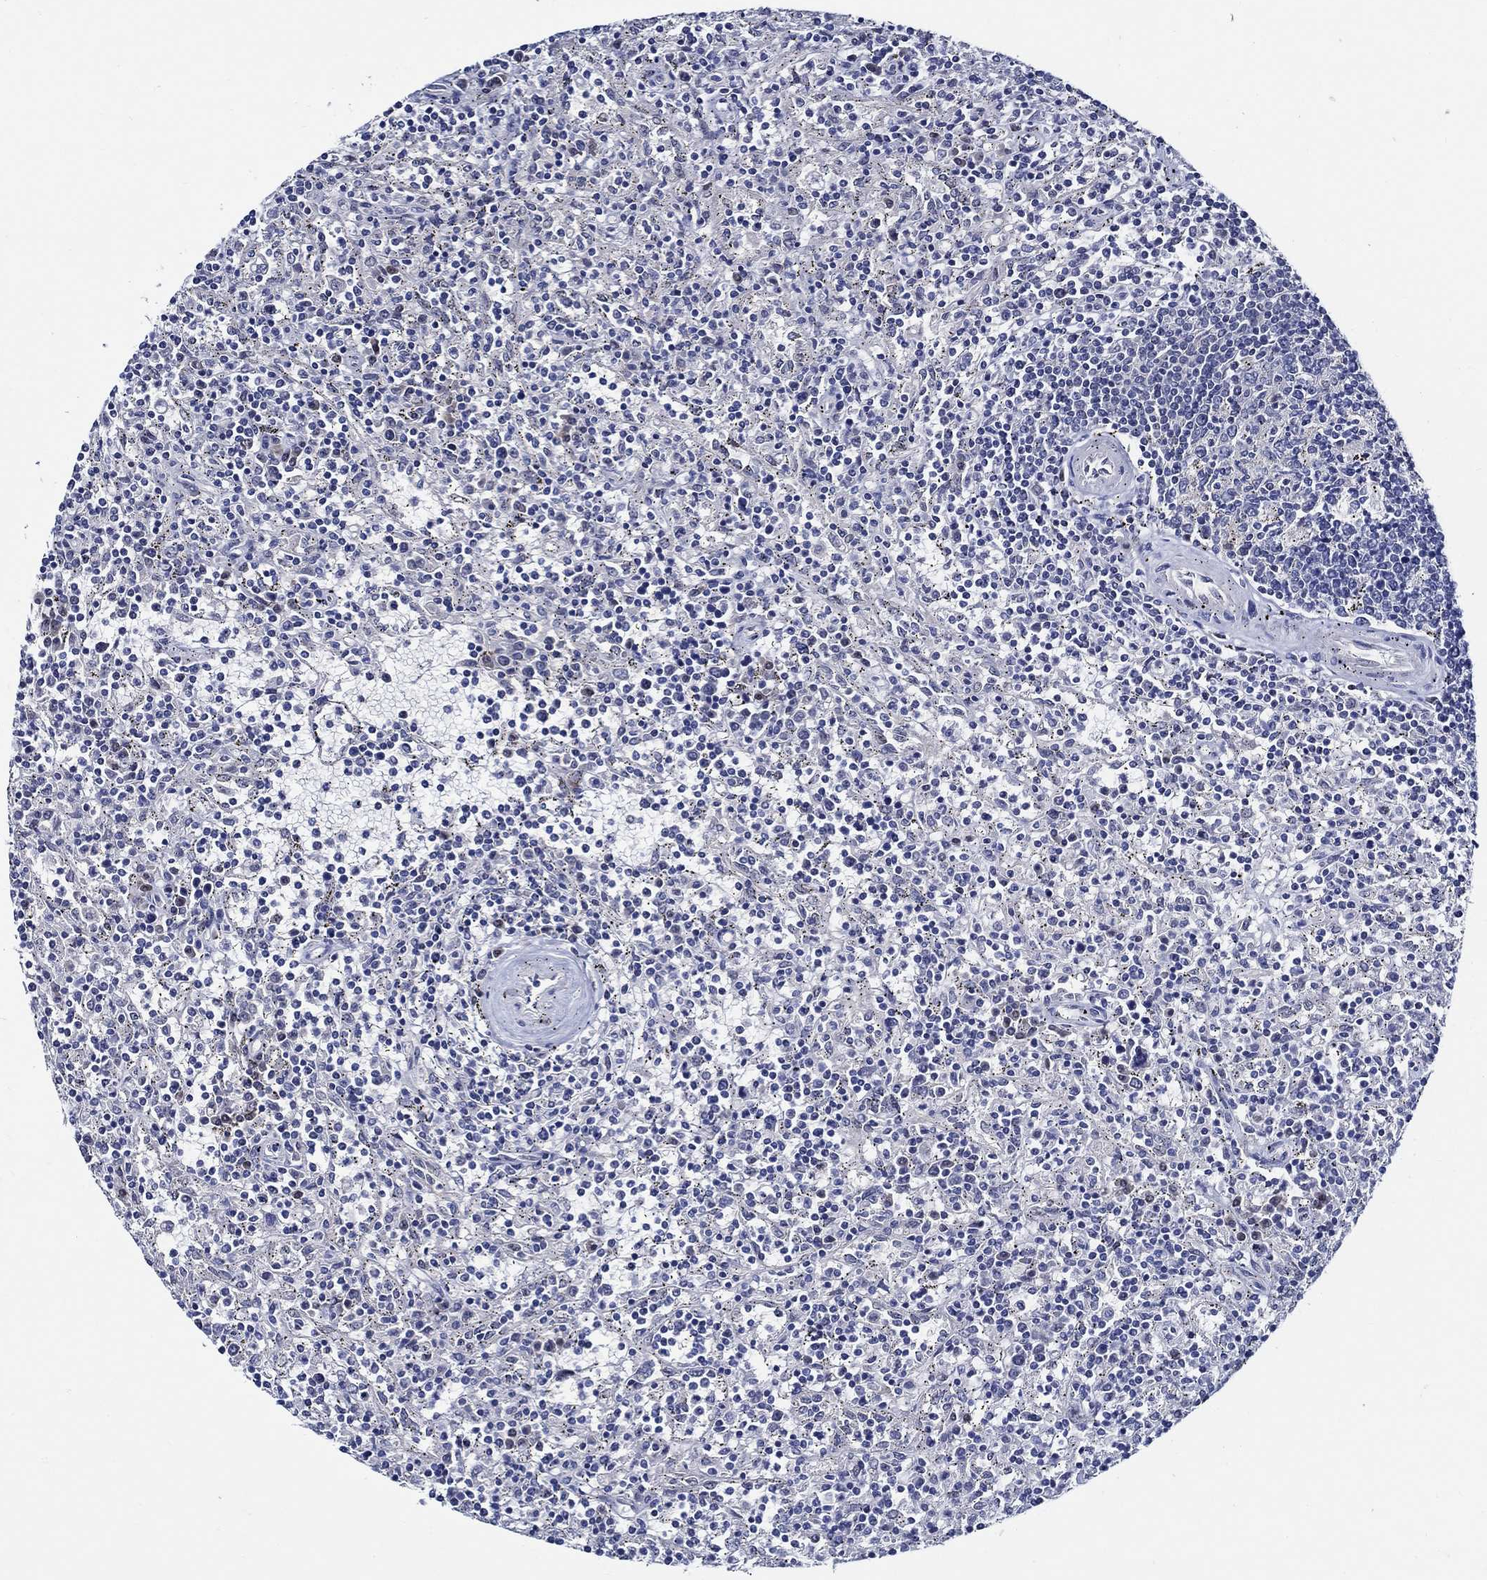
{"staining": {"intensity": "negative", "quantity": "none", "location": "none"}, "tissue": "lymphoma", "cell_type": "Tumor cells", "image_type": "cancer", "snomed": [{"axis": "morphology", "description": "Malignant lymphoma, non-Hodgkin's type, Low grade"}, {"axis": "topography", "description": "Spleen"}], "caption": "Histopathology image shows no significant protein staining in tumor cells of malignant lymphoma, non-Hodgkin's type (low-grade). (IHC, brightfield microscopy, high magnification).", "gene": "C8orf48", "patient": {"sex": "male", "age": 62}}